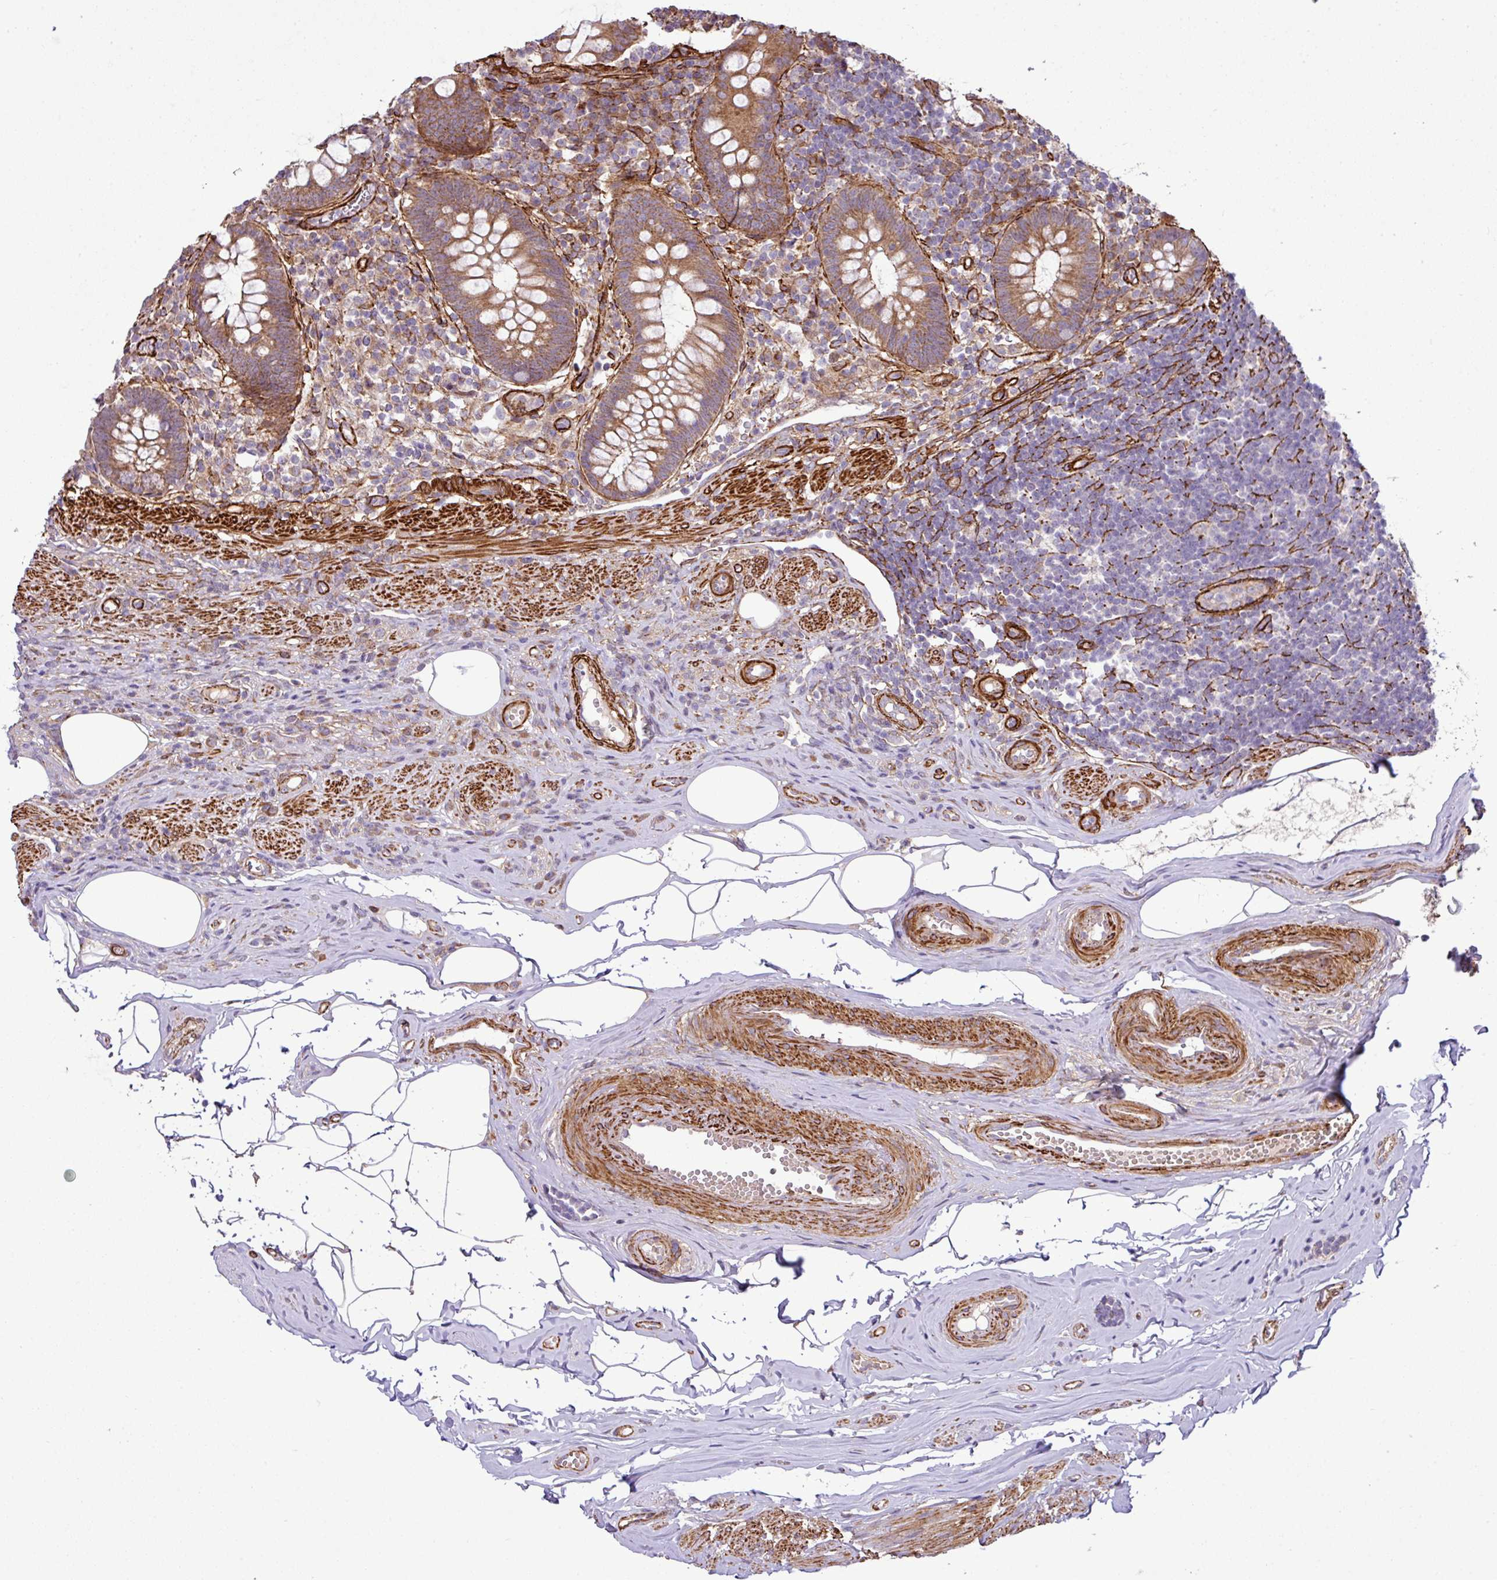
{"staining": {"intensity": "moderate", "quantity": ">75%", "location": "cytoplasmic/membranous"}, "tissue": "appendix", "cell_type": "Glandular cells", "image_type": "normal", "snomed": [{"axis": "morphology", "description": "Normal tissue, NOS"}, {"axis": "topography", "description": "Appendix"}], "caption": "Immunohistochemical staining of unremarkable human appendix reveals medium levels of moderate cytoplasmic/membranous expression in about >75% of glandular cells.", "gene": "FAM47E", "patient": {"sex": "female", "age": 56}}